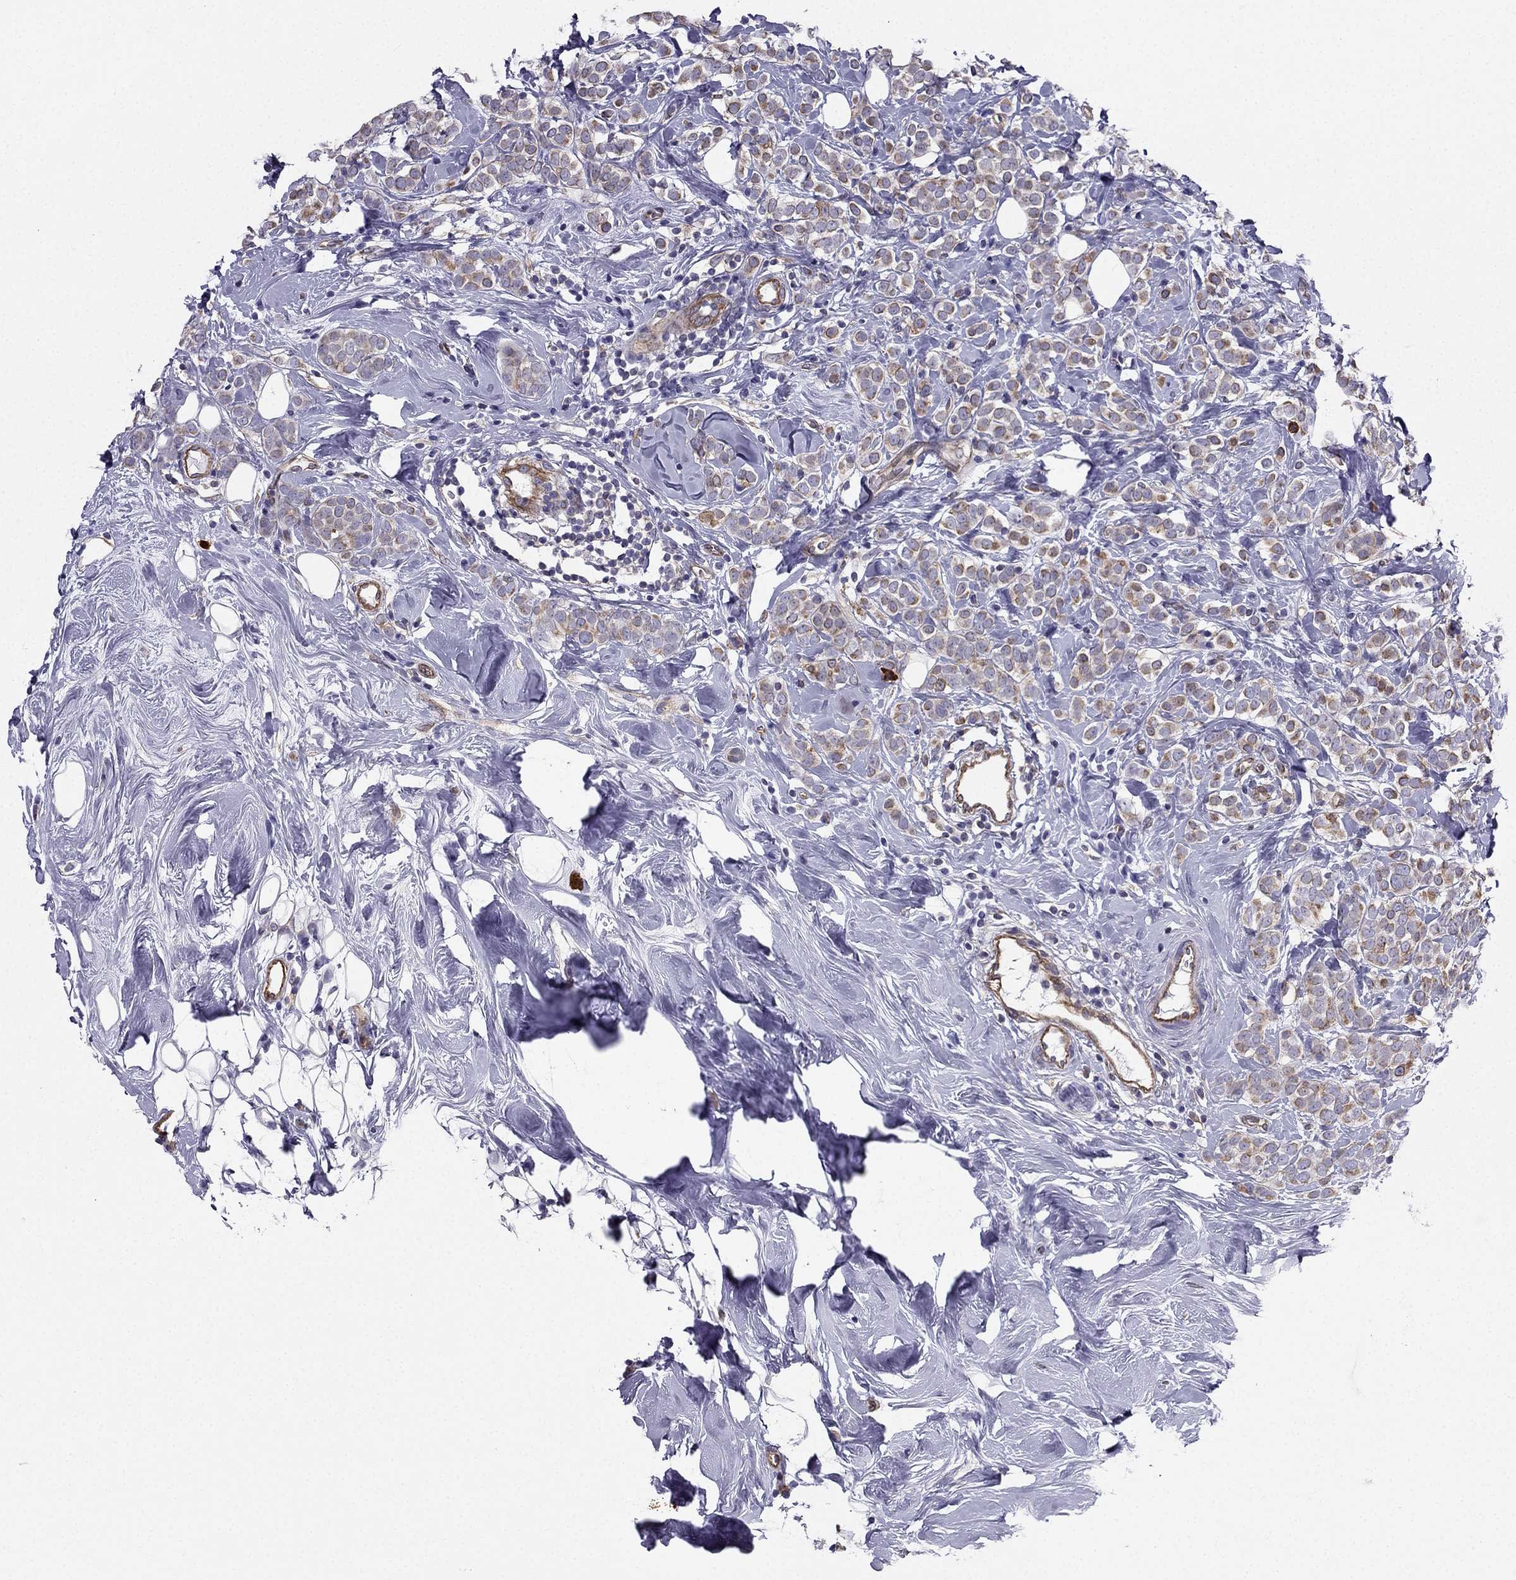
{"staining": {"intensity": "moderate", "quantity": ">75%", "location": "cytoplasmic/membranous"}, "tissue": "breast cancer", "cell_type": "Tumor cells", "image_type": "cancer", "snomed": [{"axis": "morphology", "description": "Lobular carcinoma"}, {"axis": "topography", "description": "Breast"}], "caption": "The image displays a brown stain indicating the presence of a protein in the cytoplasmic/membranous of tumor cells in breast cancer (lobular carcinoma).", "gene": "ENOX1", "patient": {"sex": "female", "age": 49}}